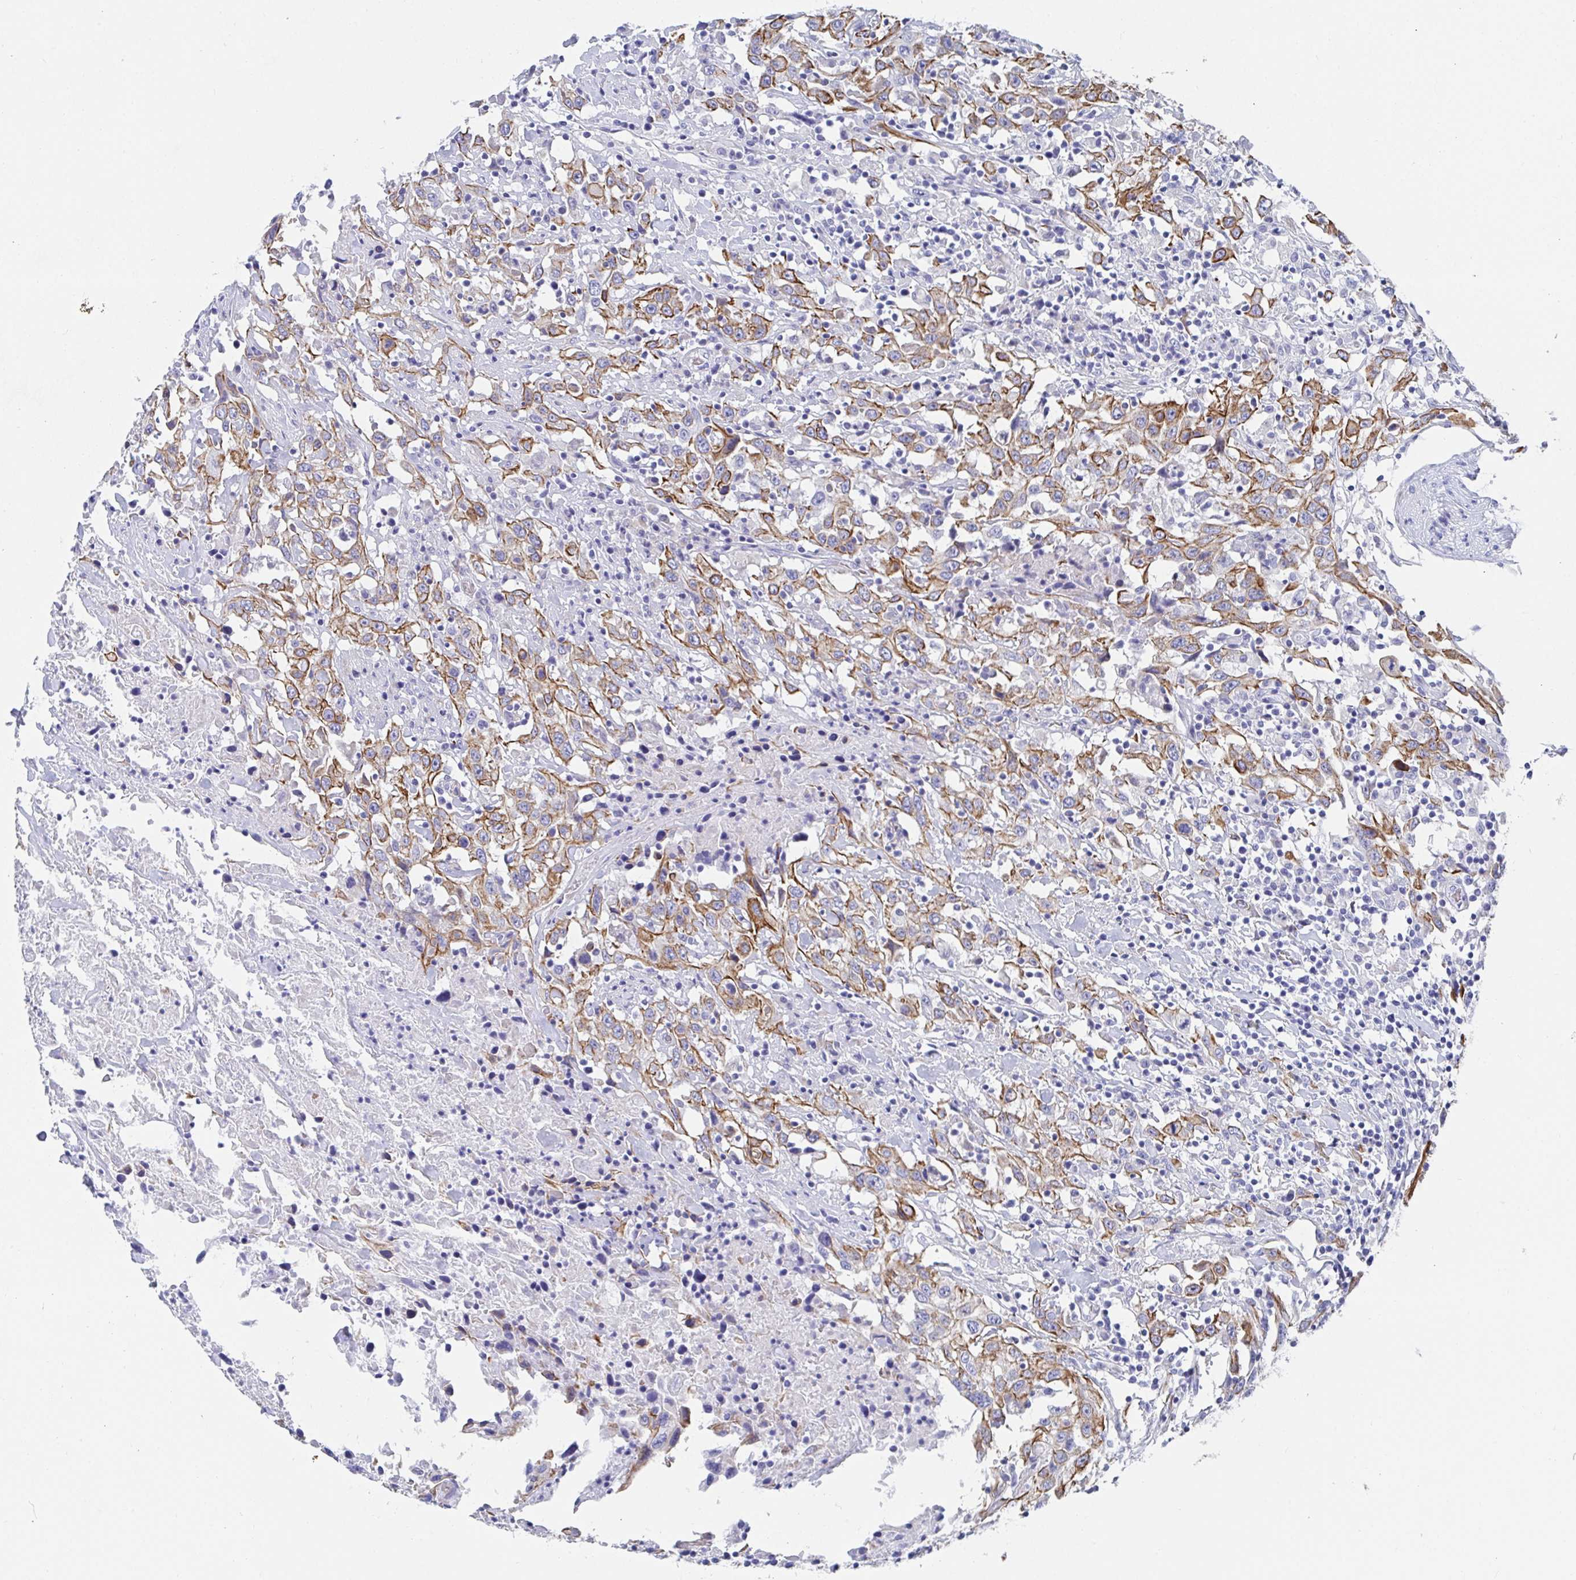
{"staining": {"intensity": "moderate", "quantity": ">75%", "location": "cytoplasmic/membranous"}, "tissue": "urothelial cancer", "cell_type": "Tumor cells", "image_type": "cancer", "snomed": [{"axis": "morphology", "description": "Urothelial carcinoma, High grade"}, {"axis": "topography", "description": "Urinary bladder"}], "caption": "Urothelial cancer stained for a protein (brown) demonstrates moderate cytoplasmic/membranous positive positivity in approximately >75% of tumor cells.", "gene": "CLDN8", "patient": {"sex": "male", "age": 61}}